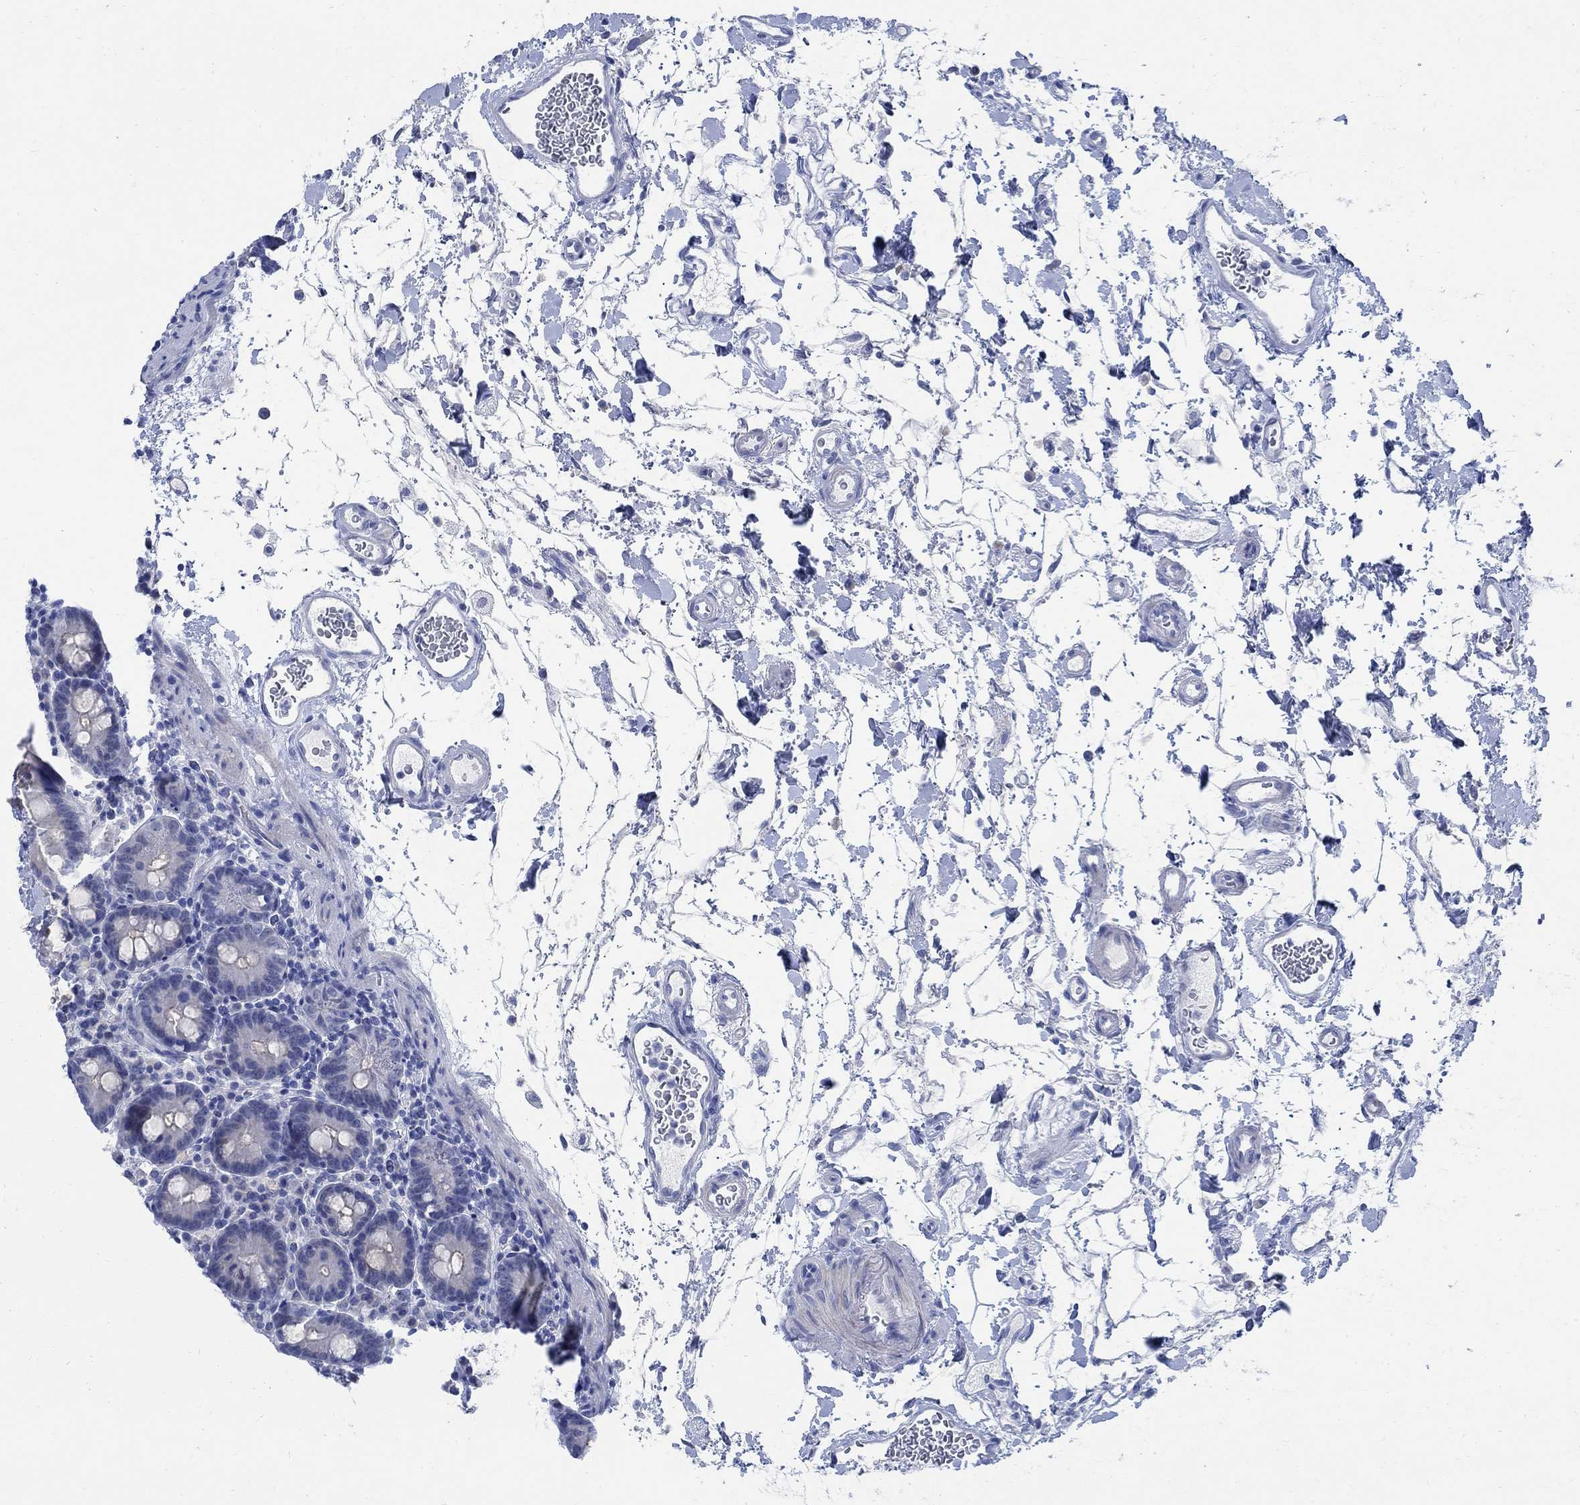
{"staining": {"intensity": "weak", "quantity": "<25%", "location": "cytoplasmic/membranous"}, "tissue": "small intestine", "cell_type": "Glandular cells", "image_type": "normal", "snomed": [{"axis": "morphology", "description": "Normal tissue, NOS"}, {"axis": "topography", "description": "Small intestine"}], "caption": "The histopathology image demonstrates no significant staining in glandular cells of small intestine.", "gene": "CAMK2N1", "patient": {"sex": "female", "age": 44}}